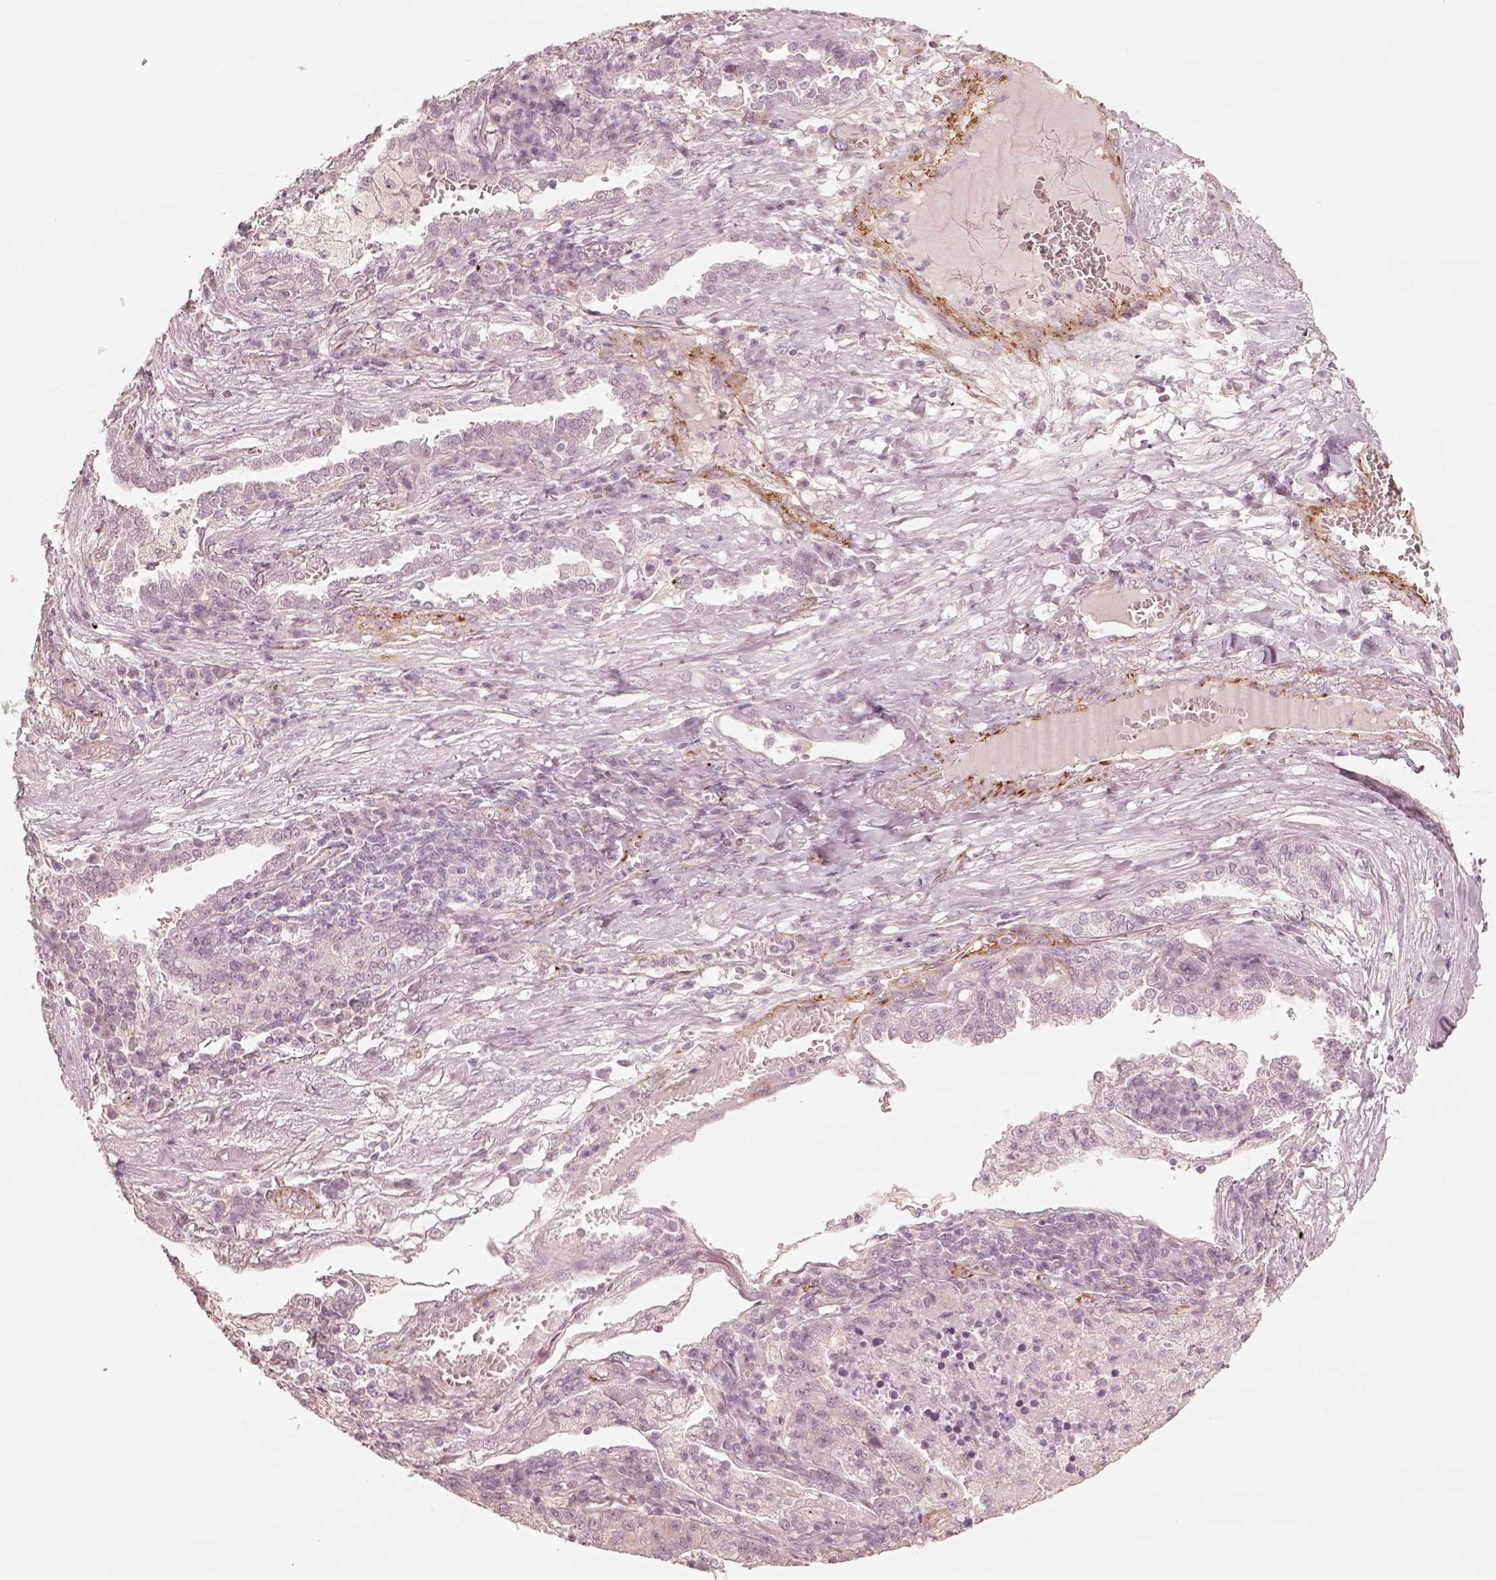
{"staining": {"intensity": "negative", "quantity": "none", "location": "none"}, "tissue": "lung cancer", "cell_type": "Tumor cells", "image_type": "cancer", "snomed": [{"axis": "morphology", "description": "Adenocarcinoma, NOS"}, {"axis": "topography", "description": "Lung"}], "caption": "There is no significant positivity in tumor cells of lung adenocarcinoma.", "gene": "DNAAF9", "patient": {"sex": "male", "age": 57}}